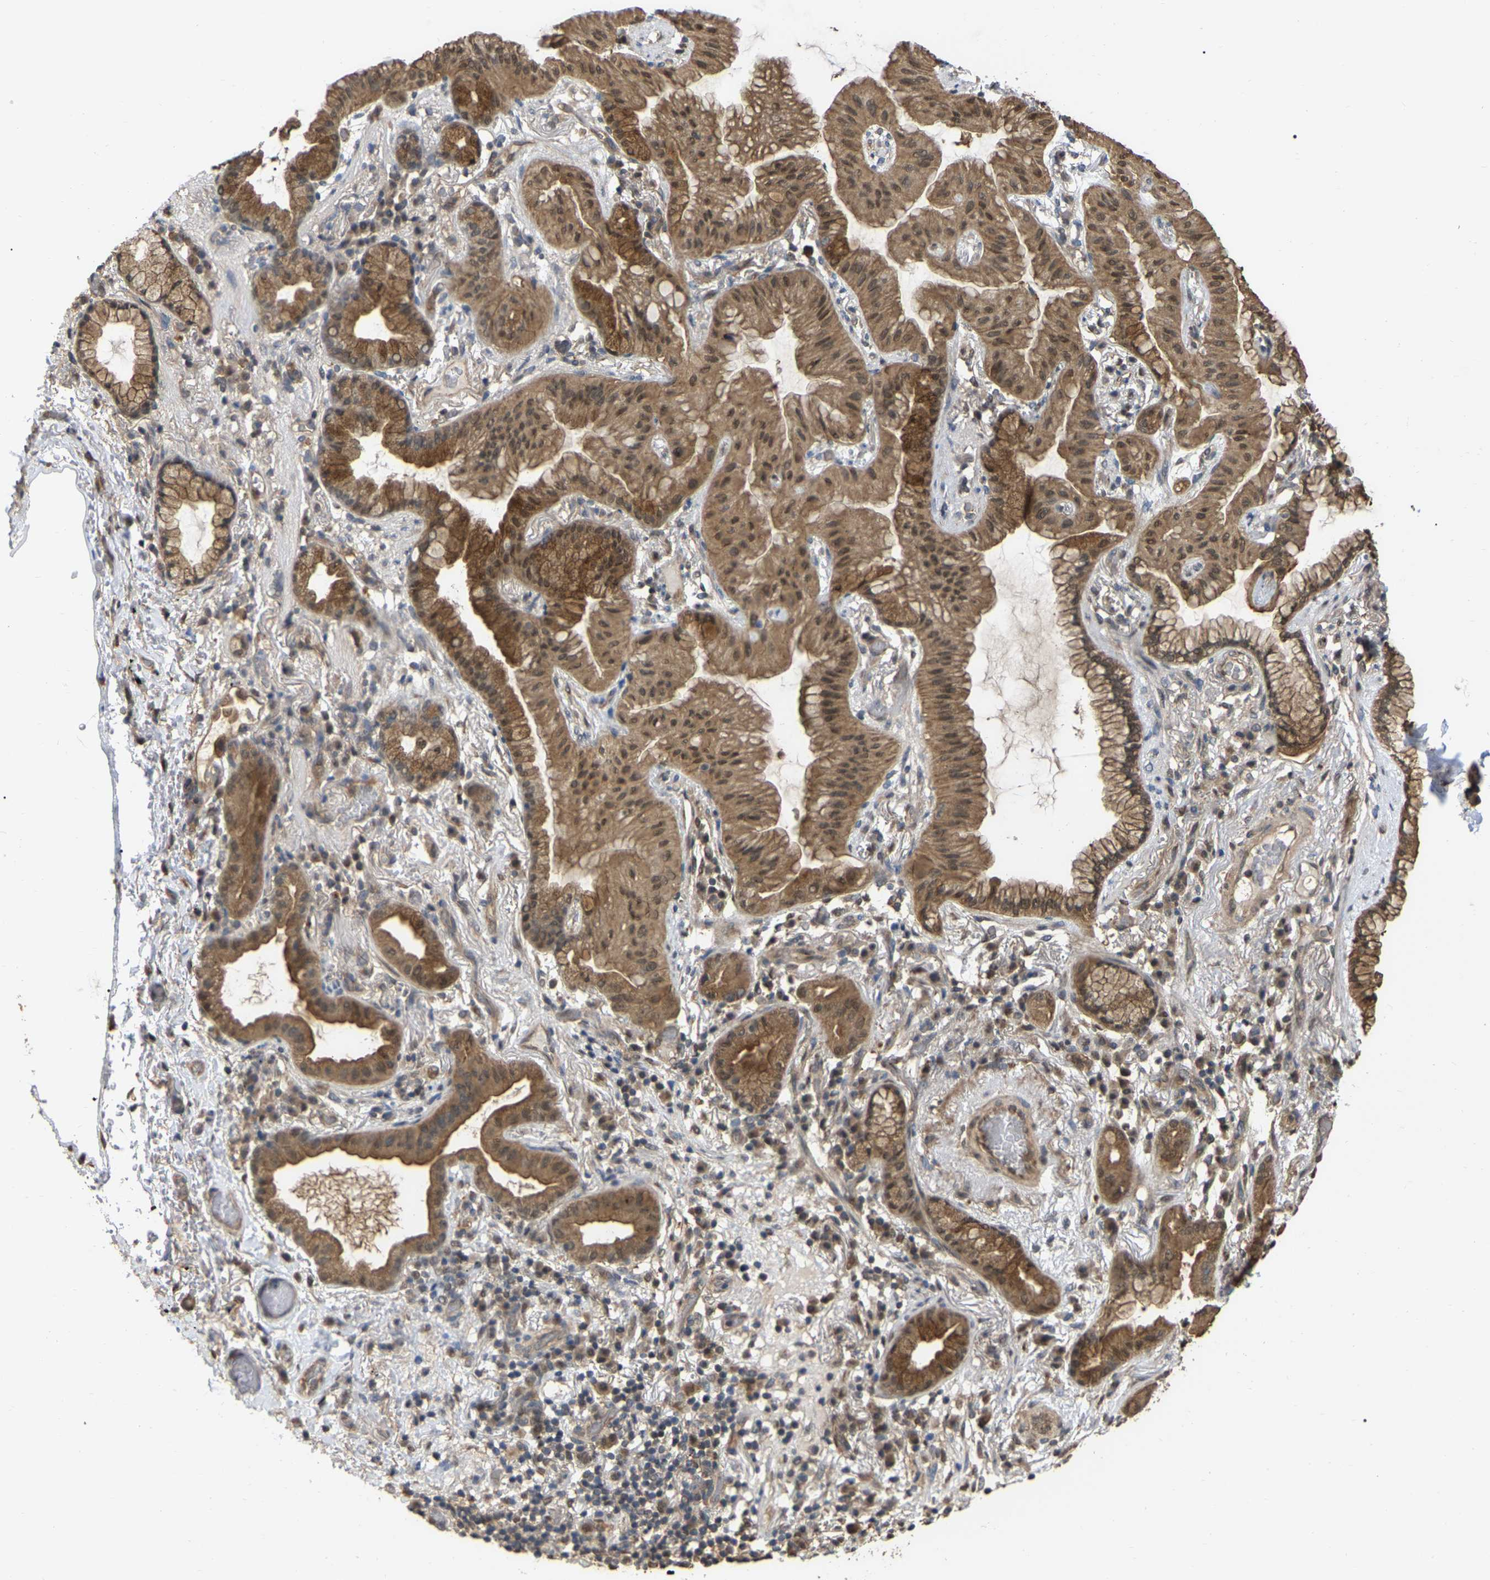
{"staining": {"intensity": "moderate", "quantity": ">75%", "location": "cytoplasmic/membranous,nuclear"}, "tissue": "lung cancer", "cell_type": "Tumor cells", "image_type": "cancer", "snomed": [{"axis": "morphology", "description": "Normal tissue, NOS"}, {"axis": "morphology", "description": "Adenocarcinoma, NOS"}, {"axis": "topography", "description": "Bronchus"}, {"axis": "topography", "description": "Lung"}], "caption": "Approximately >75% of tumor cells in human lung adenocarcinoma exhibit moderate cytoplasmic/membranous and nuclear protein staining as visualized by brown immunohistochemical staining.", "gene": "FAM219A", "patient": {"sex": "female", "age": 70}}